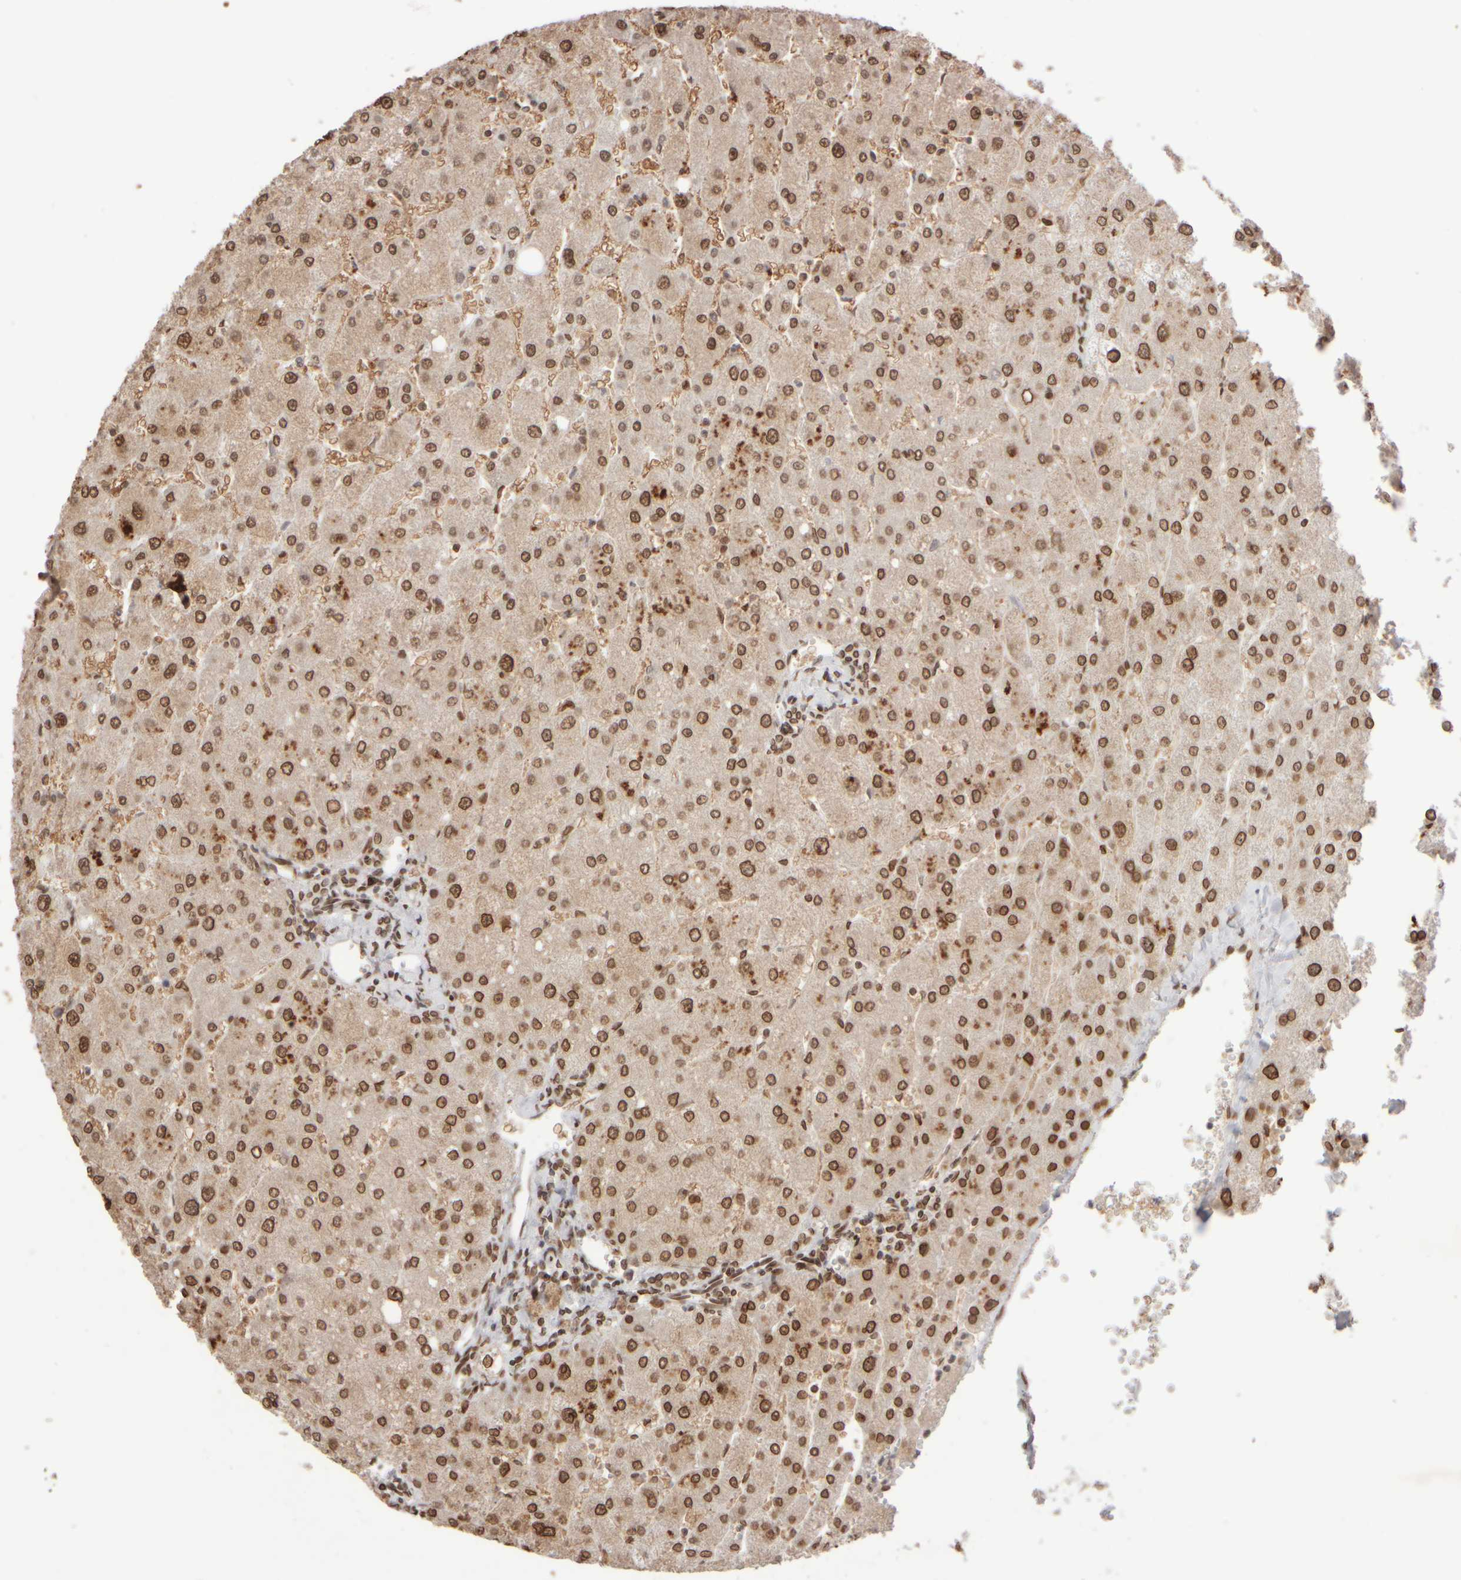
{"staining": {"intensity": "moderate", "quantity": ">75%", "location": "cytoplasmic/membranous,nuclear"}, "tissue": "liver", "cell_type": "Cholangiocytes", "image_type": "normal", "snomed": [{"axis": "morphology", "description": "Normal tissue, NOS"}, {"axis": "topography", "description": "Liver"}], "caption": "A brown stain labels moderate cytoplasmic/membranous,nuclear positivity of a protein in cholangiocytes of unremarkable liver. (Brightfield microscopy of DAB IHC at high magnification).", "gene": "ZC3HC1", "patient": {"sex": "male", "age": 55}}